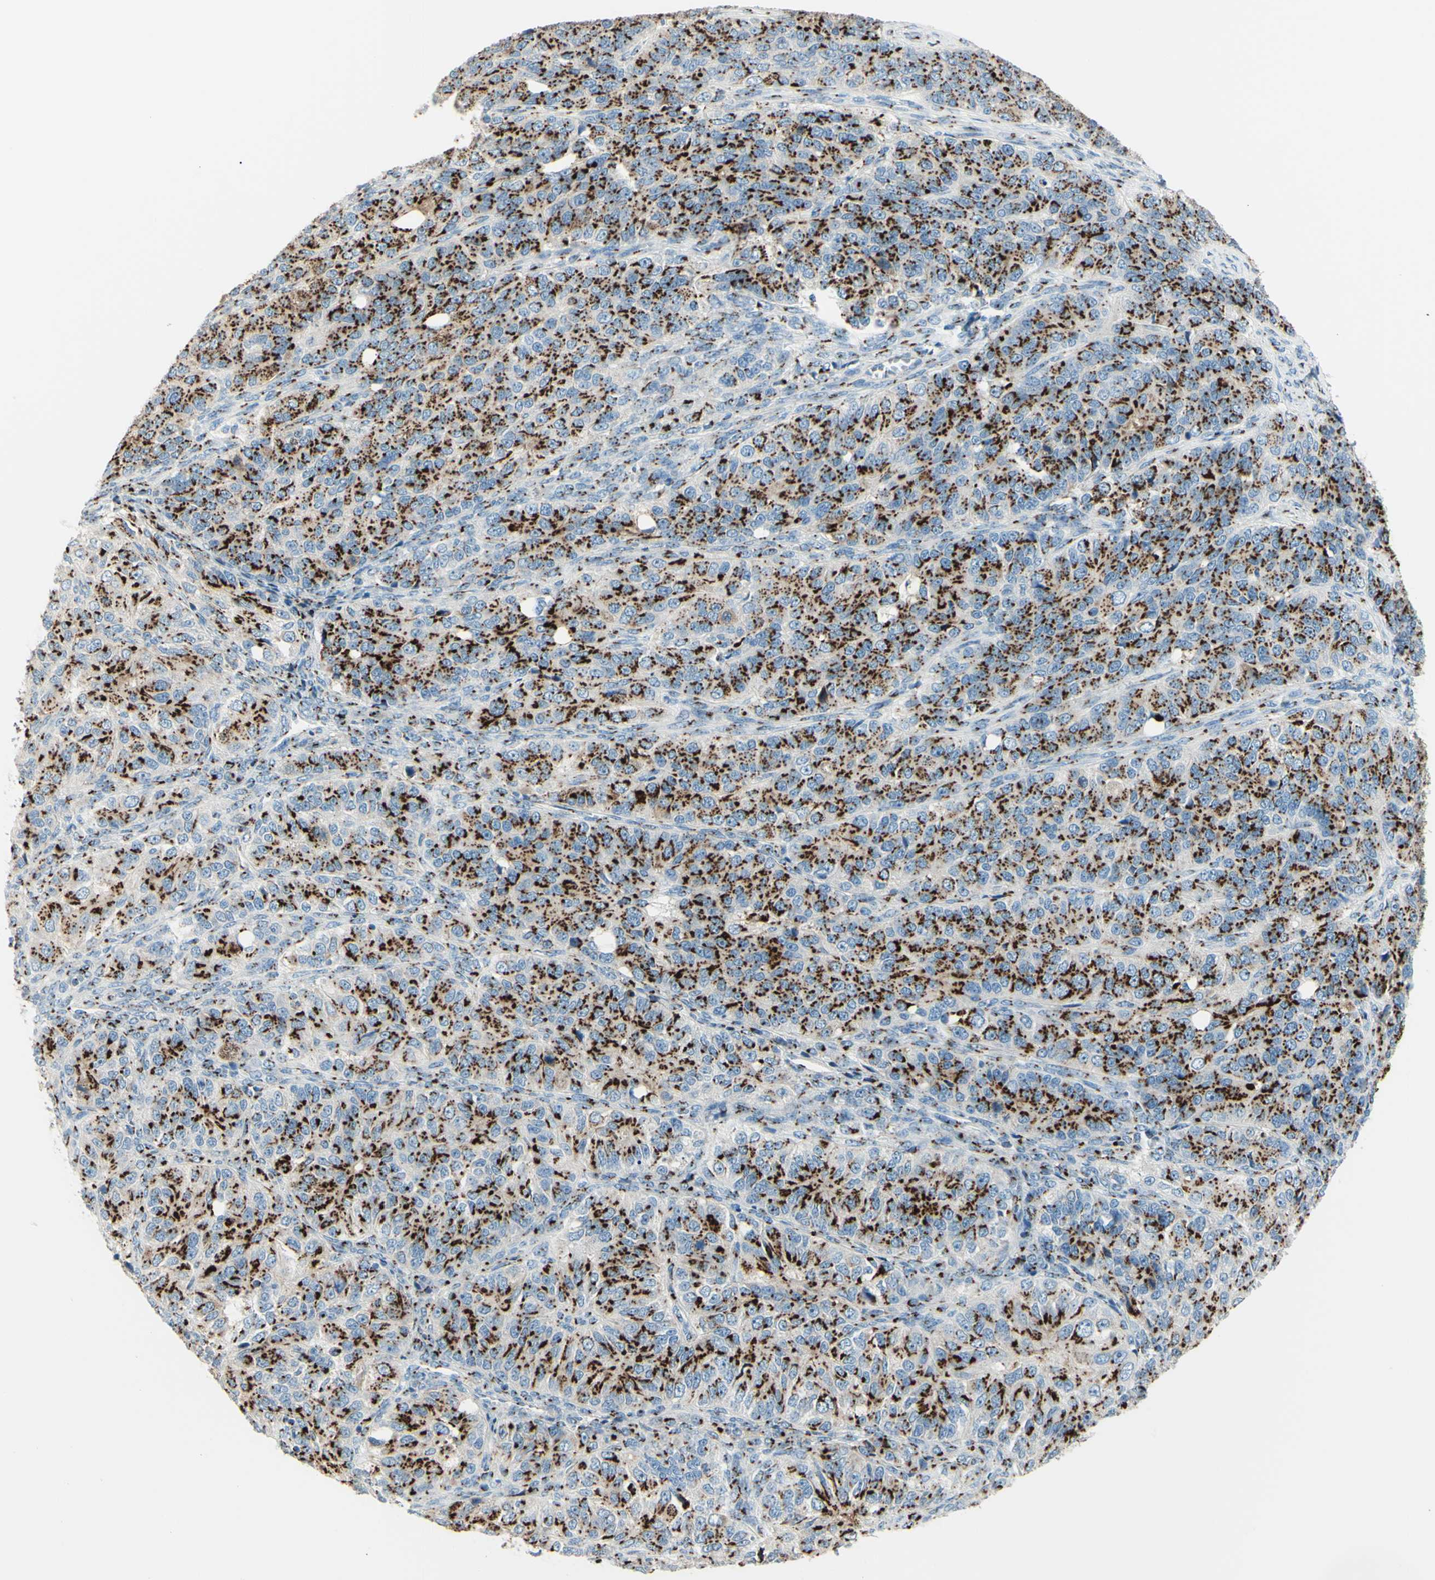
{"staining": {"intensity": "strong", "quantity": ">75%", "location": "cytoplasmic/membranous"}, "tissue": "ovarian cancer", "cell_type": "Tumor cells", "image_type": "cancer", "snomed": [{"axis": "morphology", "description": "Carcinoma, endometroid"}, {"axis": "topography", "description": "Ovary"}], "caption": "Immunohistochemical staining of human ovarian endometroid carcinoma shows strong cytoplasmic/membranous protein expression in about >75% of tumor cells. (DAB (3,3'-diaminobenzidine) = brown stain, brightfield microscopy at high magnification).", "gene": "B4GALT1", "patient": {"sex": "female", "age": 51}}